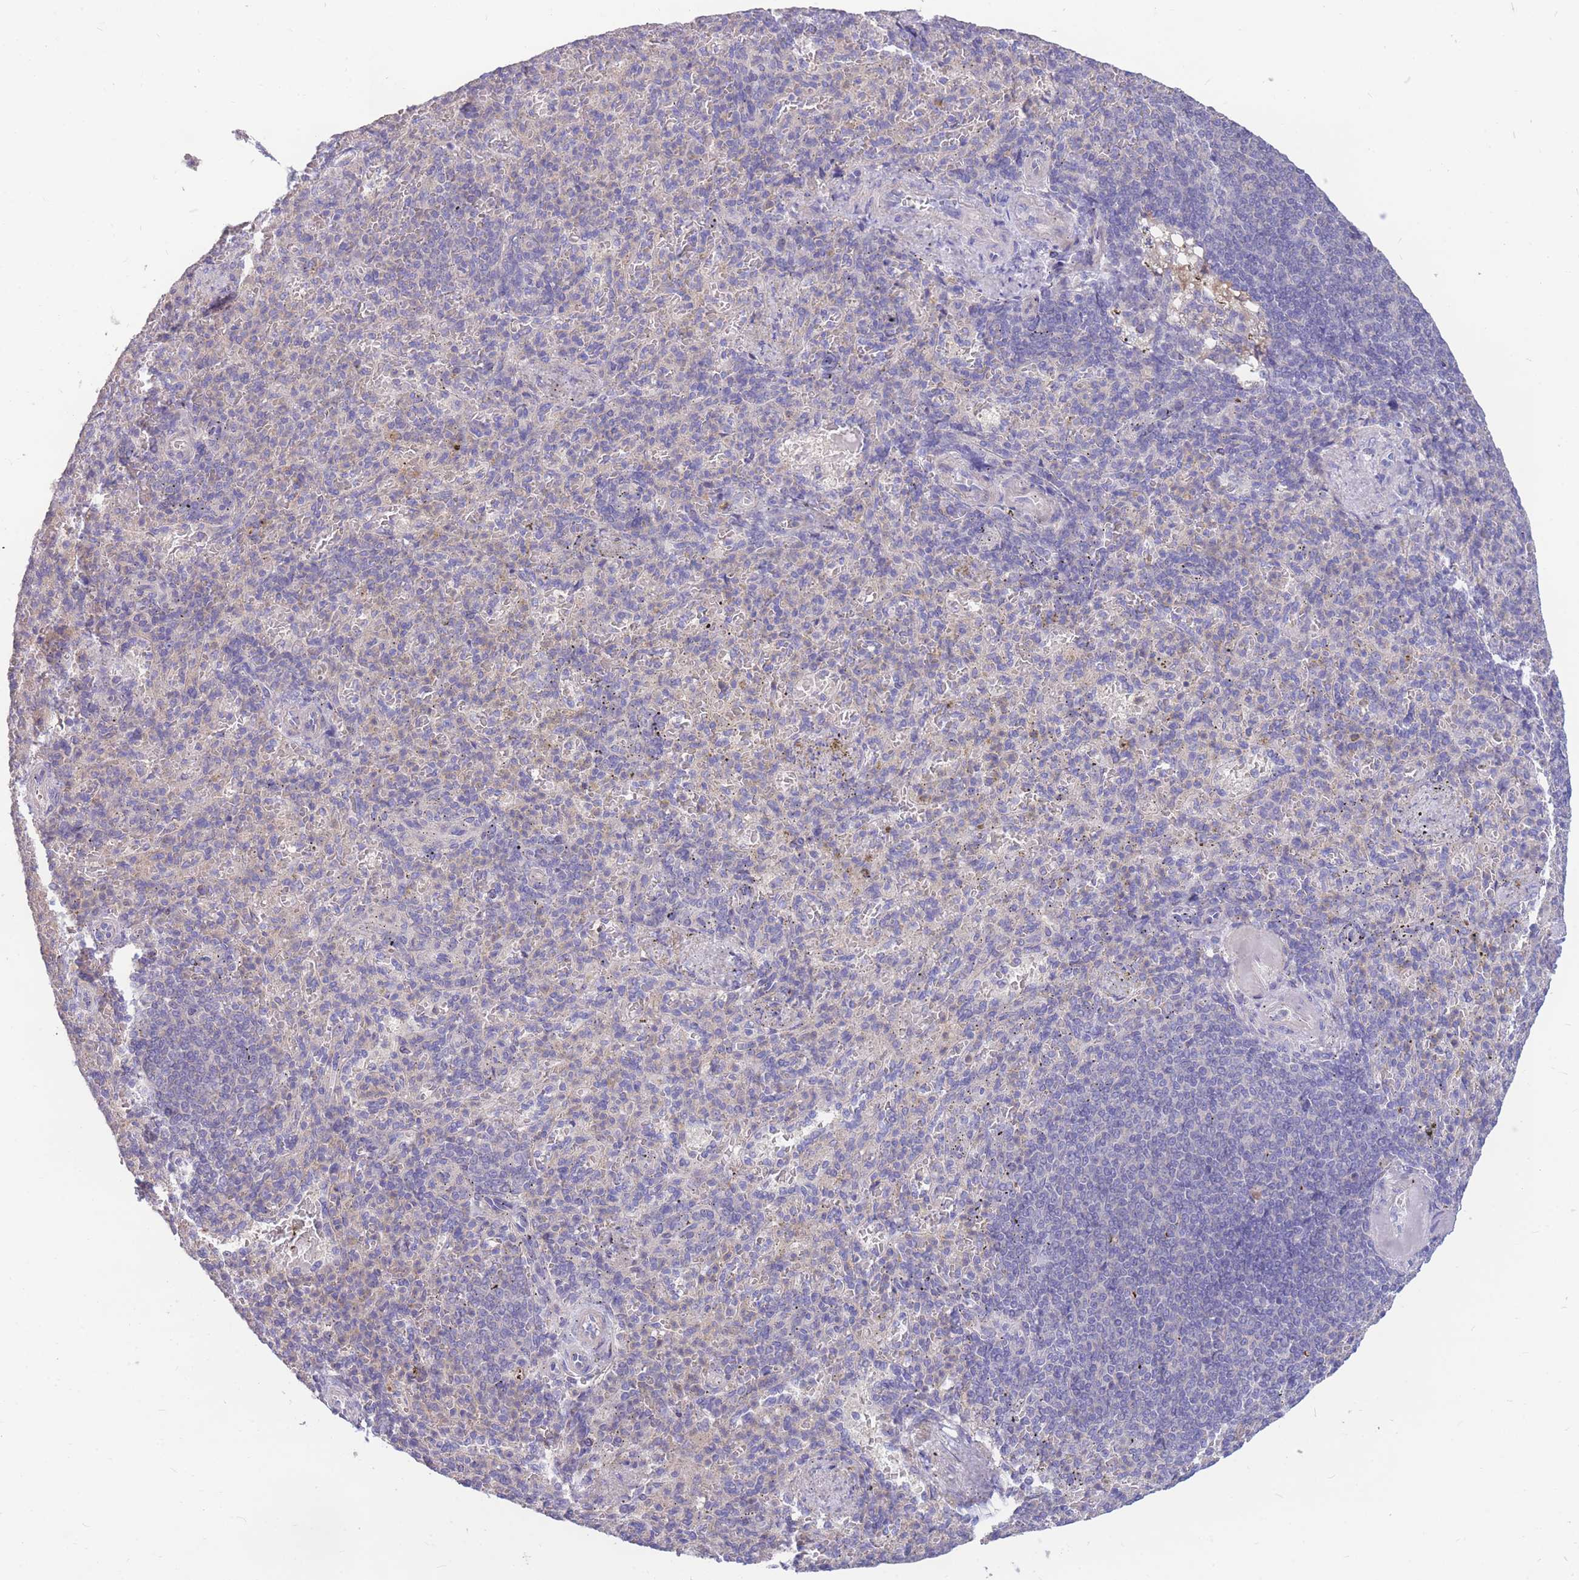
{"staining": {"intensity": "negative", "quantity": "none", "location": "none"}, "tissue": "spleen", "cell_type": "Cells in red pulp", "image_type": "normal", "snomed": [{"axis": "morphology", "description": "Normal tissue, NOS"}, {"axis": "topography", "description": "Spleen"}], "caption": "This is an immunohistochemistry photomicrograph of normal human spleen. There is no staining in cells in red pulp.", "gene": "OR5T1", "patient": {"sex": "female", "age": 74}}